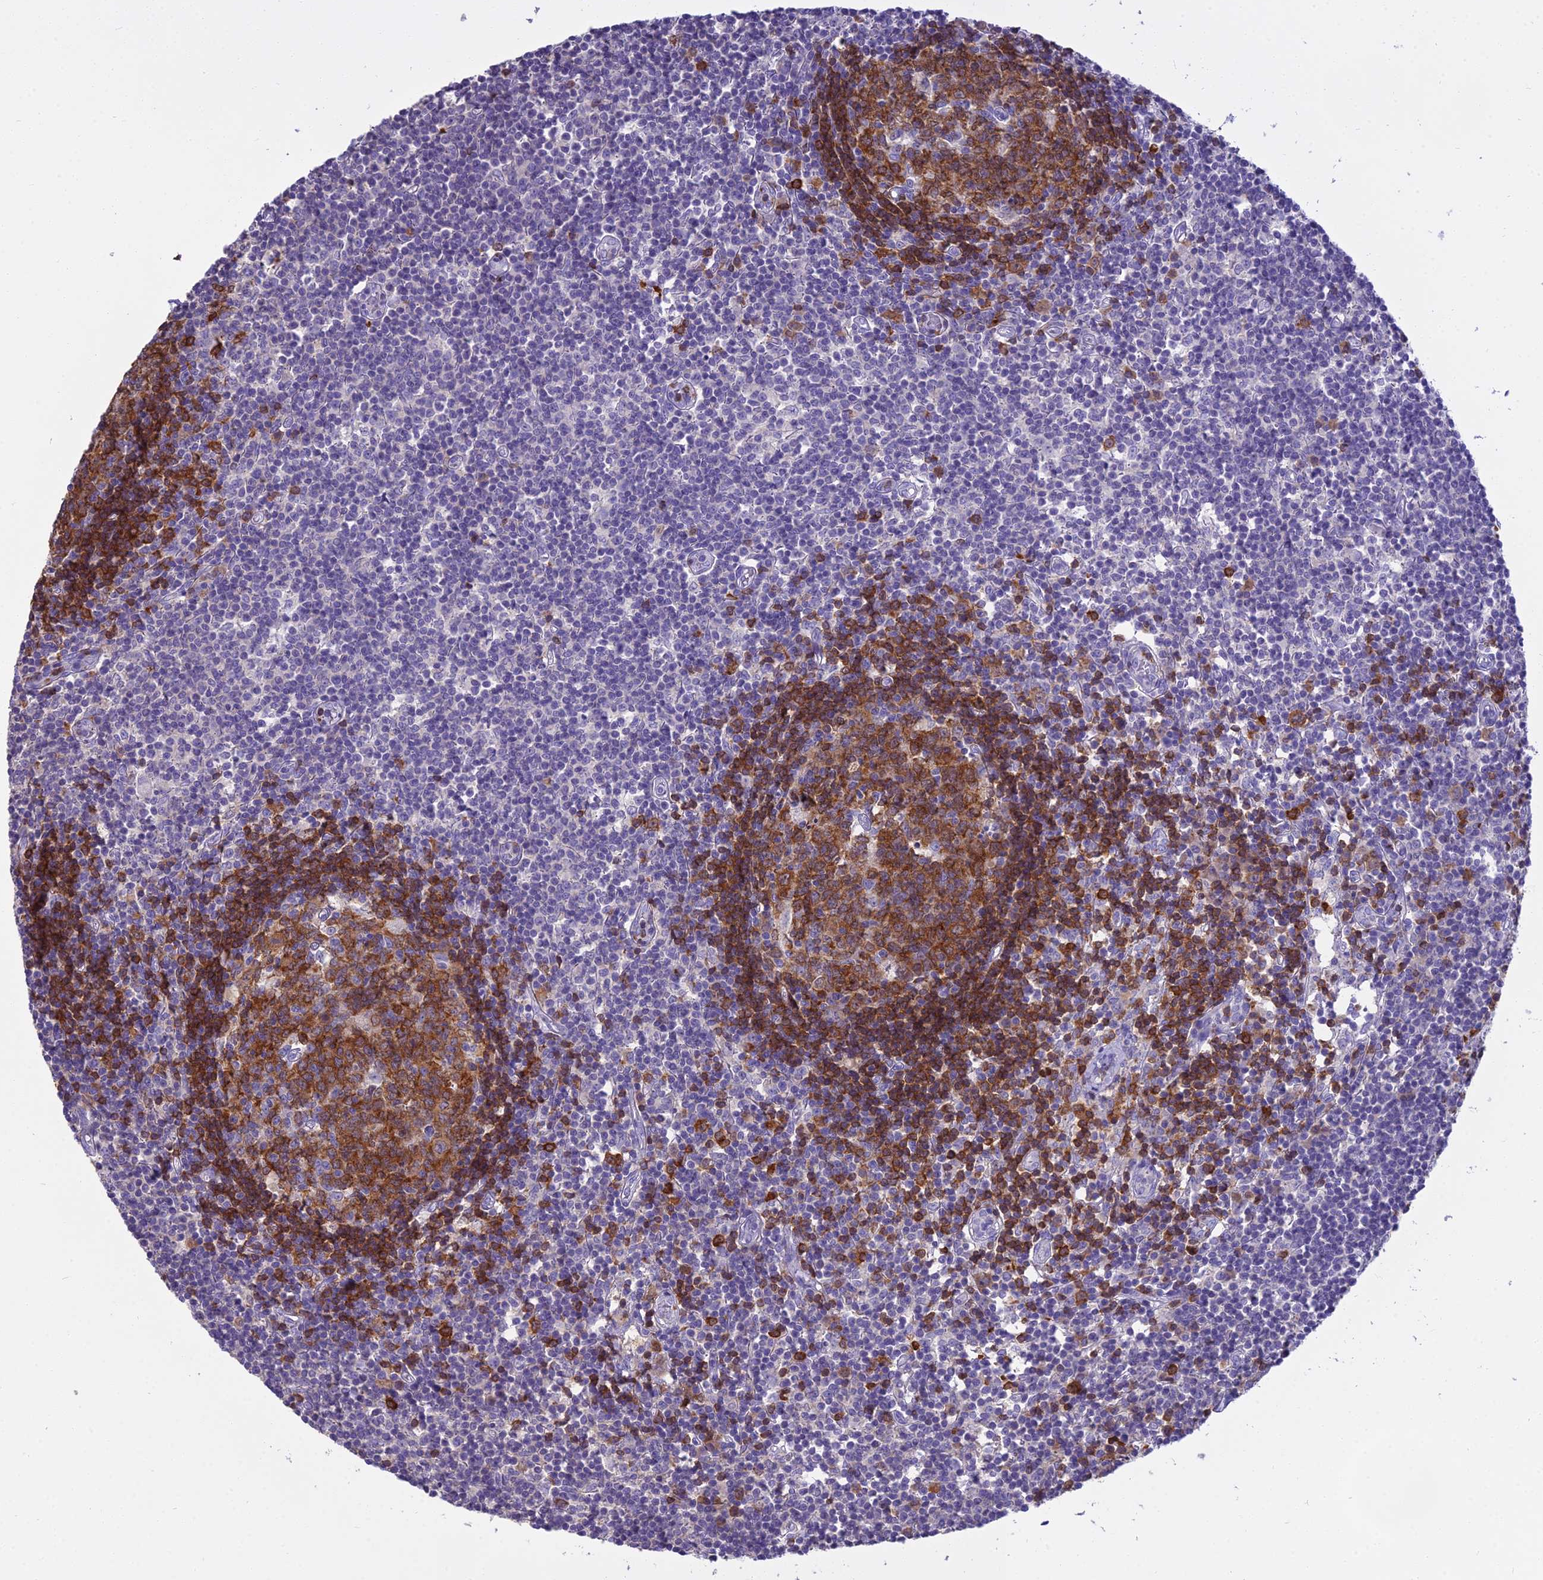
{"staining": {"intensity": "moderate", "quantity": ">75%", "location": "cytoplasmic/membranous"}, "tissue": "lymph node", "cell_type": "Germinal center cells", "image_type": "normal", "snomed": [{"axis": "morphology", "description": "Normal tissue, NOS"}, {"axis": "topography", "description": "Lymph node"}], "caption": "Protein staining of normal lymph node displays moderate cytoplasmic/membranous staining in about >75% of germinal center cells. Immunohistochemistry (ihc) stains the protein in brown and the nuclei are stained blue.", "gene": "BLNK", "patient": {"sex": "female", "age": 55}}